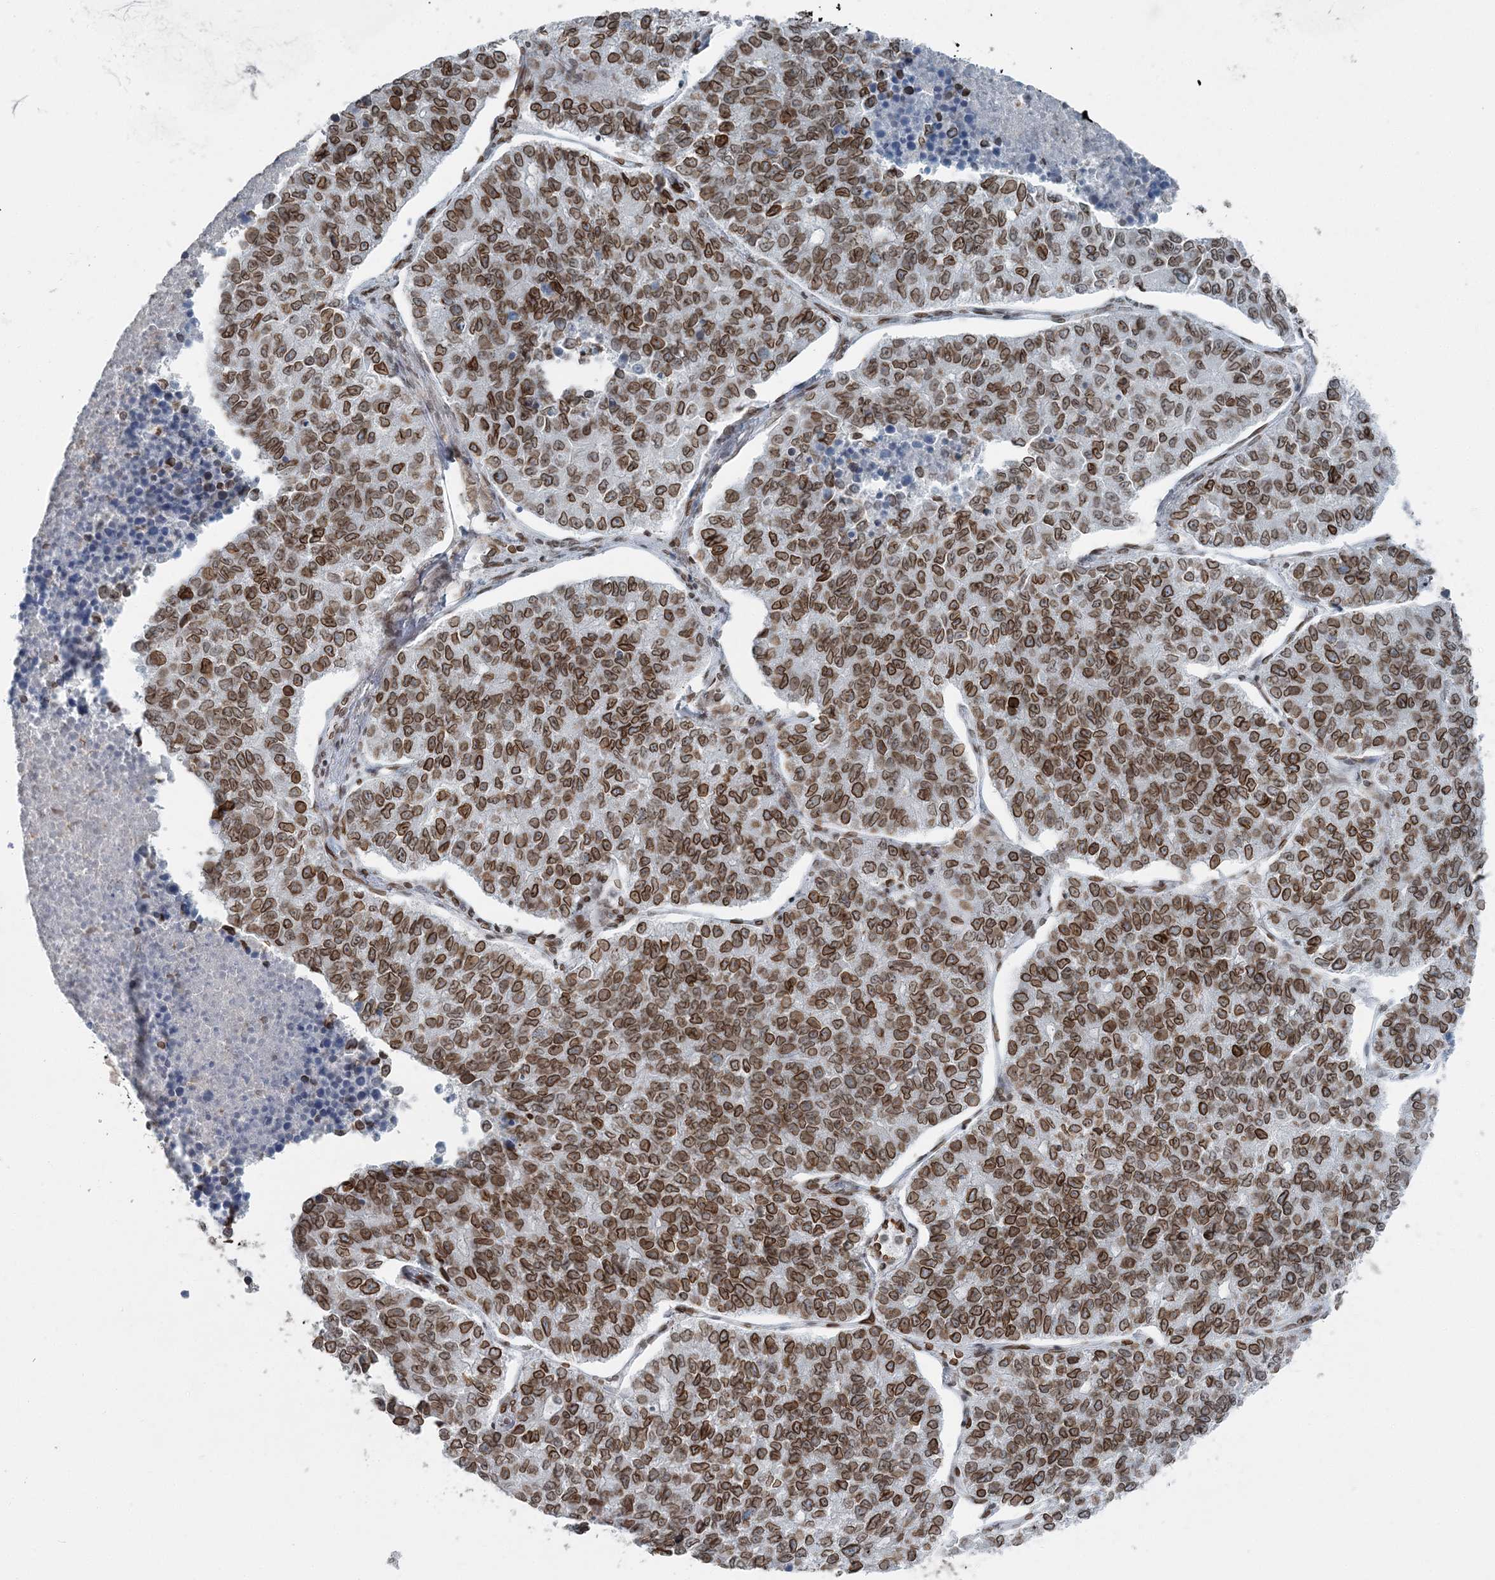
{"staining": {"intensity": "moderate", "quantity": ">75%", "location": "cytoplasmic/membranous,nuclear"}, "tissue": "lung cancer", "cell_type": "Tumor cells", "image_type": "cancer", "snomed": [{"axis": "morphology", "description": "Adenocarcinoma, NOS"}, {"axis": "topography", "description": "Lung"}], "caption": "The image displays staining of lung adenocarcinoma, revealing moderate cytoplasmic/membranous and nuclear protein staining (brown color) within tumor cells. (Stains: DAB in brown, nuclei in blue, Microscopy: brightfield microscopy at high magnification).", "gene": "GJD4", "patient": {"sex": "male", "age": 49}}